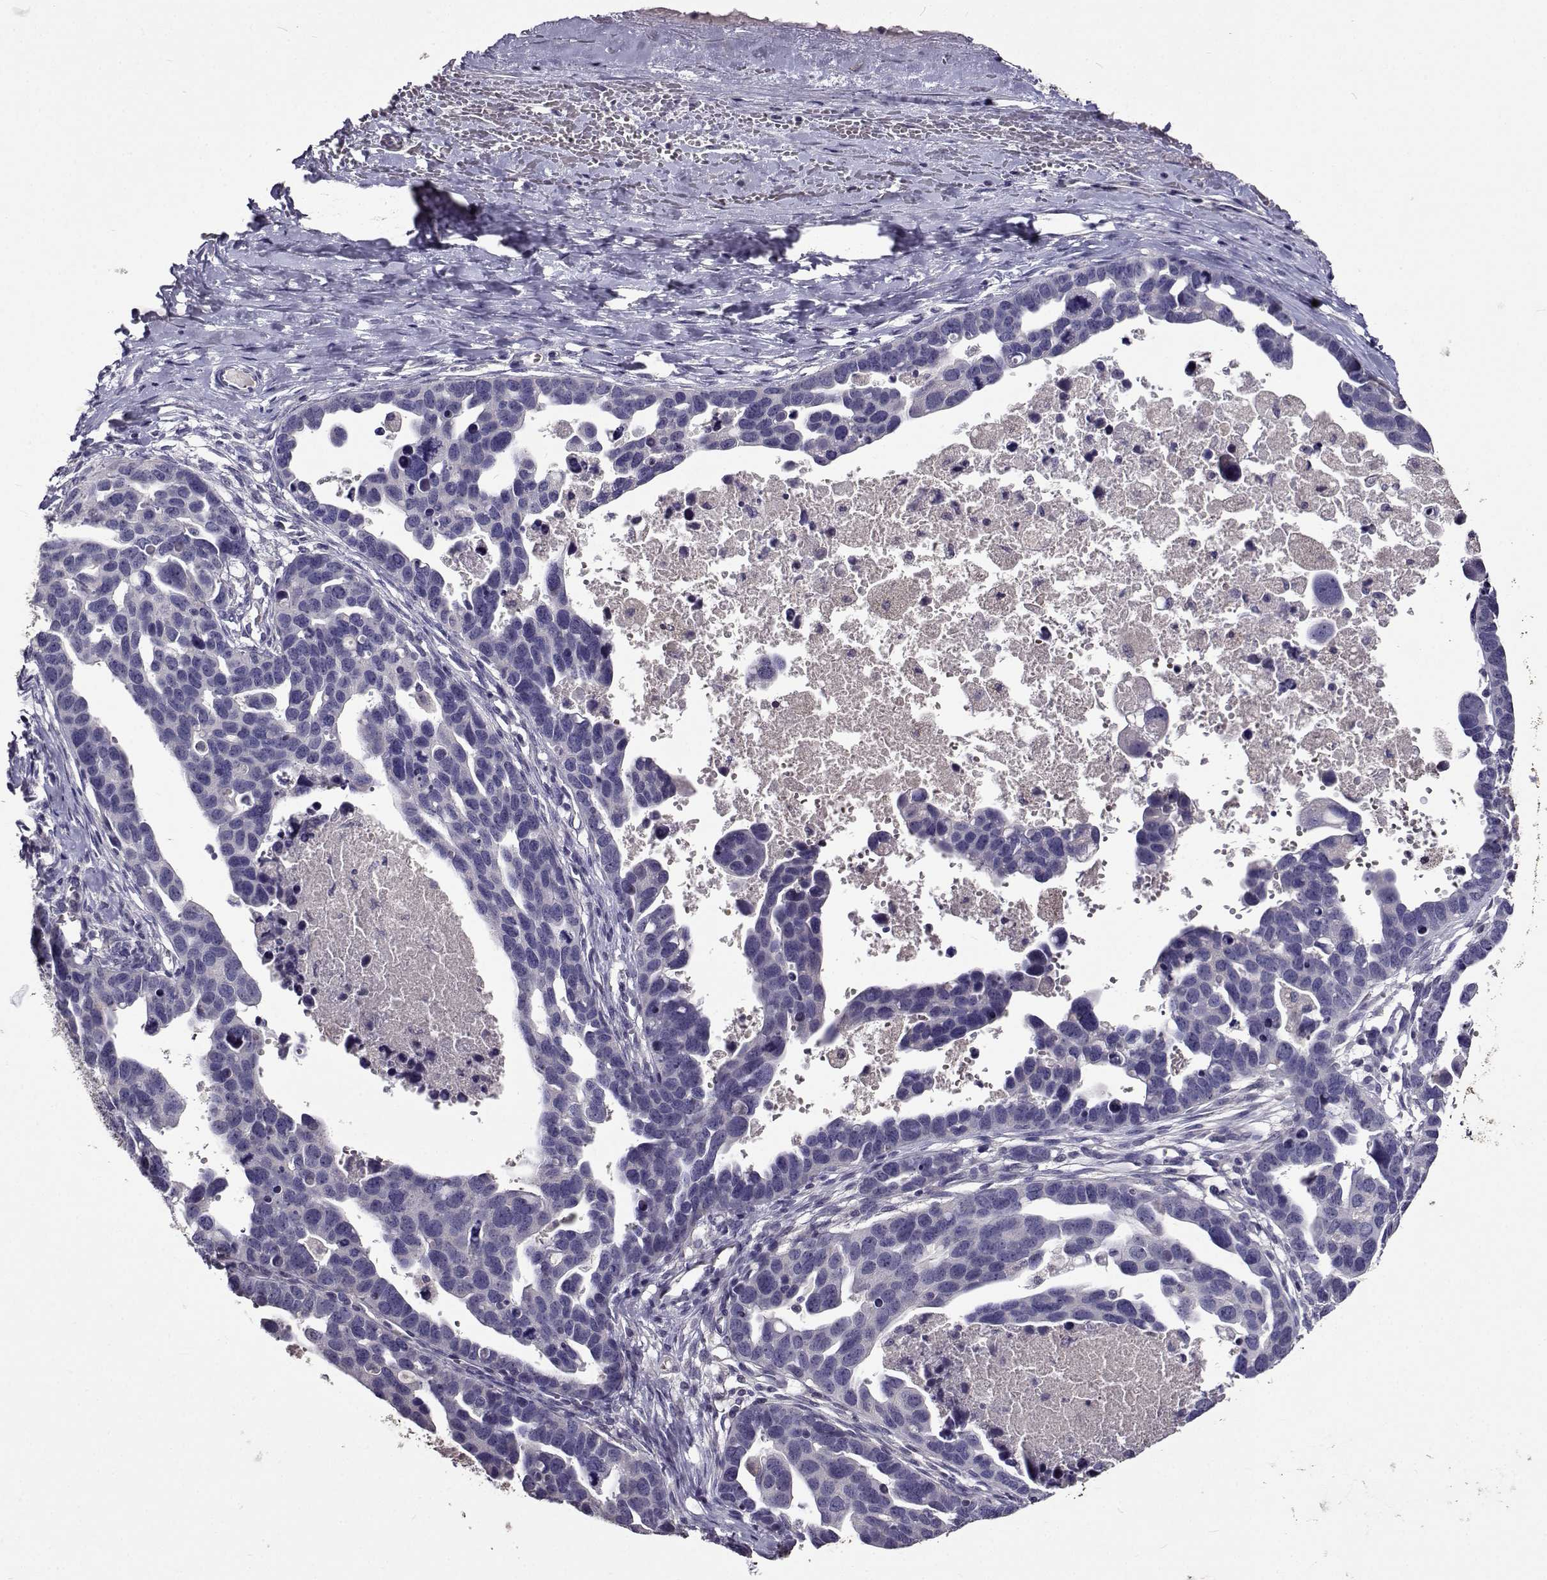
{"staining": {"intensity": "negative", "quantity": "none", "location": "none"}, "tissue": "ovarian cancer", "cell_type": "Tumor cells", "image_type": "cancer", "snomed": [{"axis": "morphology", "description": "Cystadenocarcinoma, serous, NOS"}, {"axis": "topography", "description": "Ovary"}], "caption": "This micrograph is of serous cystadenocarcinoma (ovarian) stained with immunohistochemistry to label a protein in brown with the nuclei are counter-stained blue. There is no positivity in tumor cells.", "gene": "PAEP", "patient": {"sex": "female", "age": 54}}